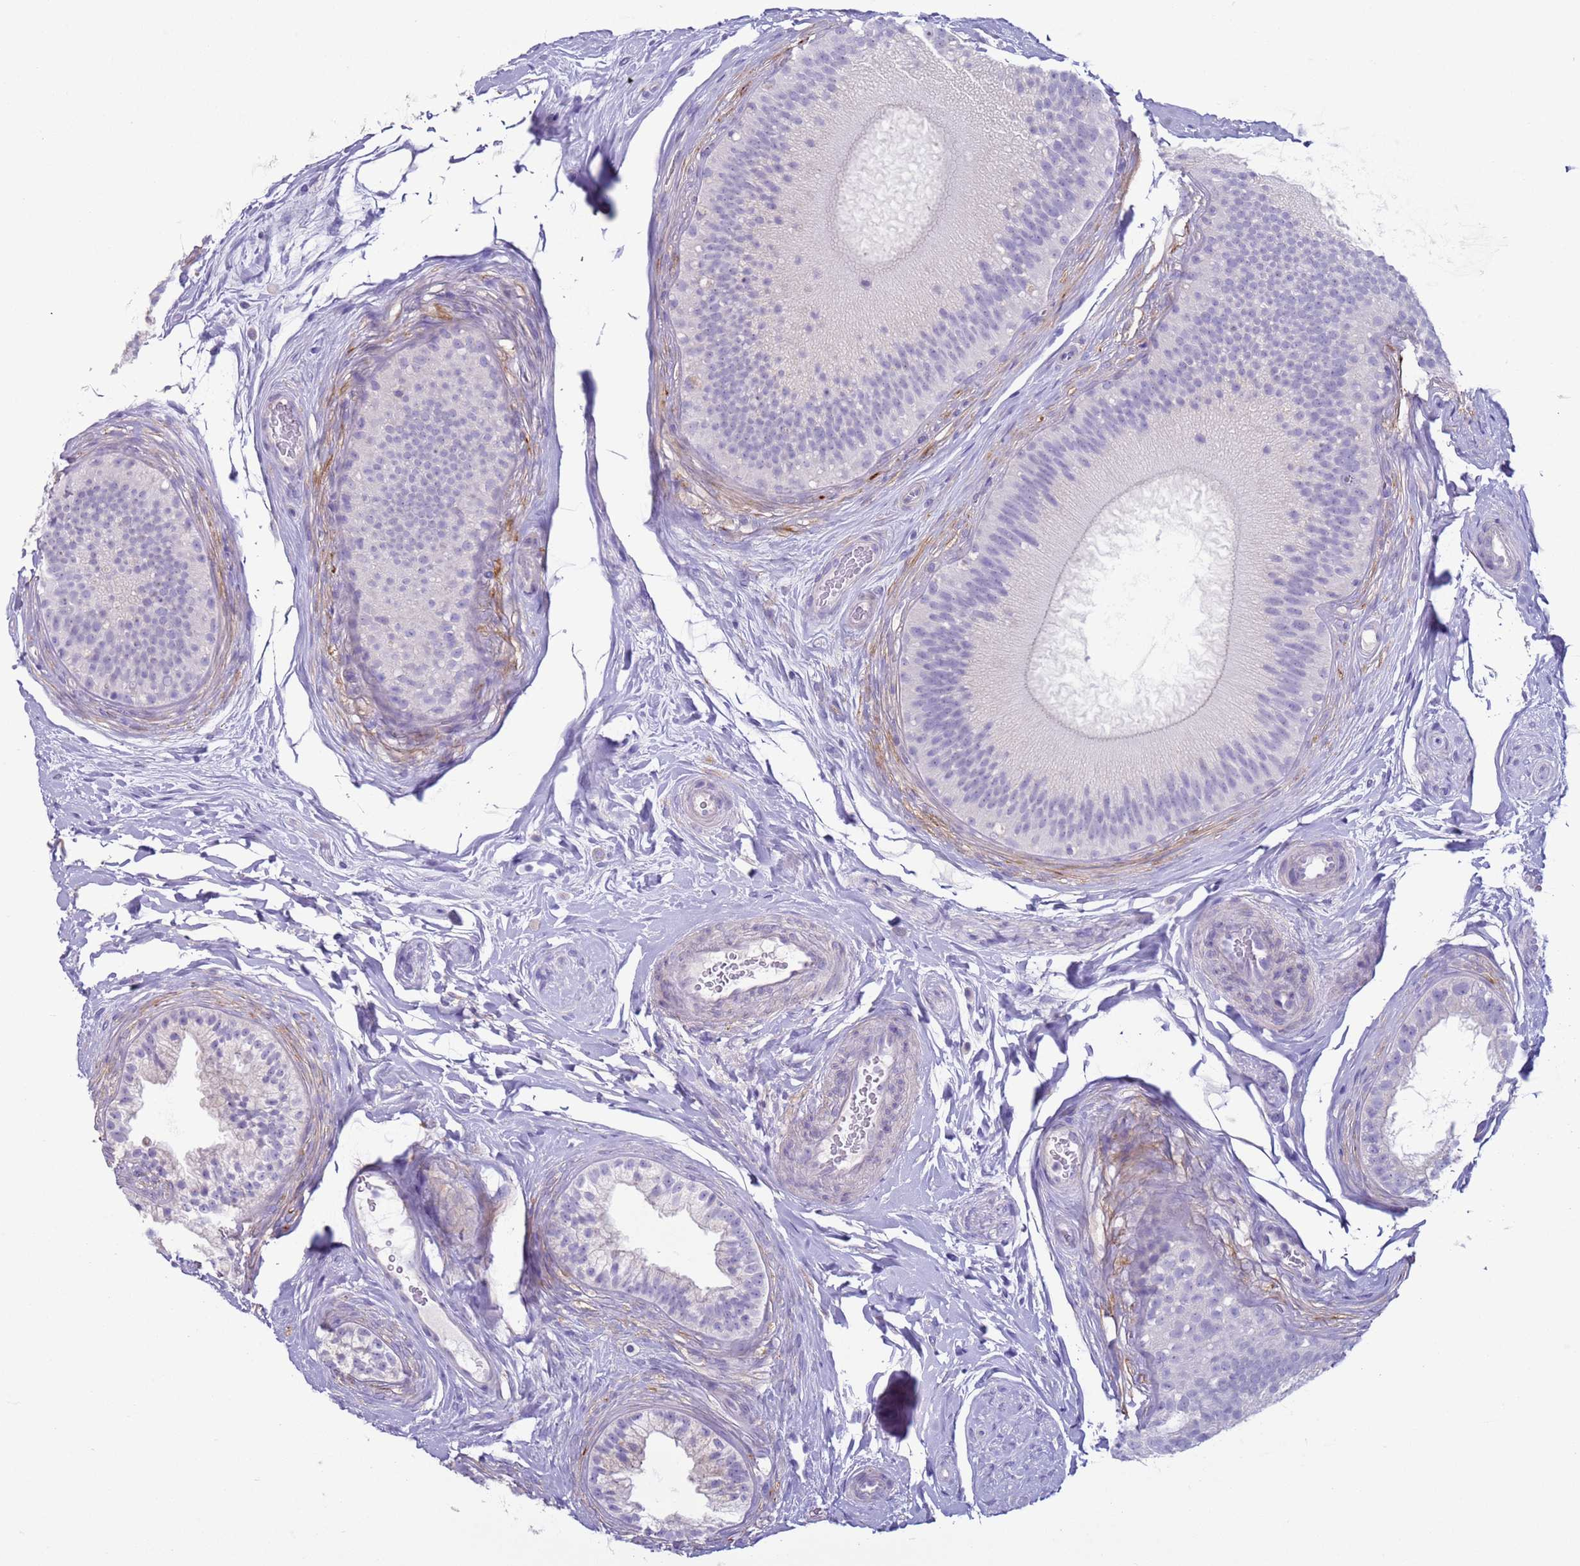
{"staining": {"intensity": "negative", "quantity": "none", "location": "none"}, "tissue": "epididymis", "cell_type": "Glandular cells", "image_type": "normal", "snomed": [{"axis": "morphology", "description": "Normal tissue, NOS"}, {"axis": "topography", "description": "Epididymis"}], "caption": "IHC micrograph of benign epididymis: epididymis stained with DAB (3,3'-diaminobenzidine) exhibits no significant protein expression in glandular cells.", "gene": "NPAP1", "patient": {"sex": "male", "age": 45}}